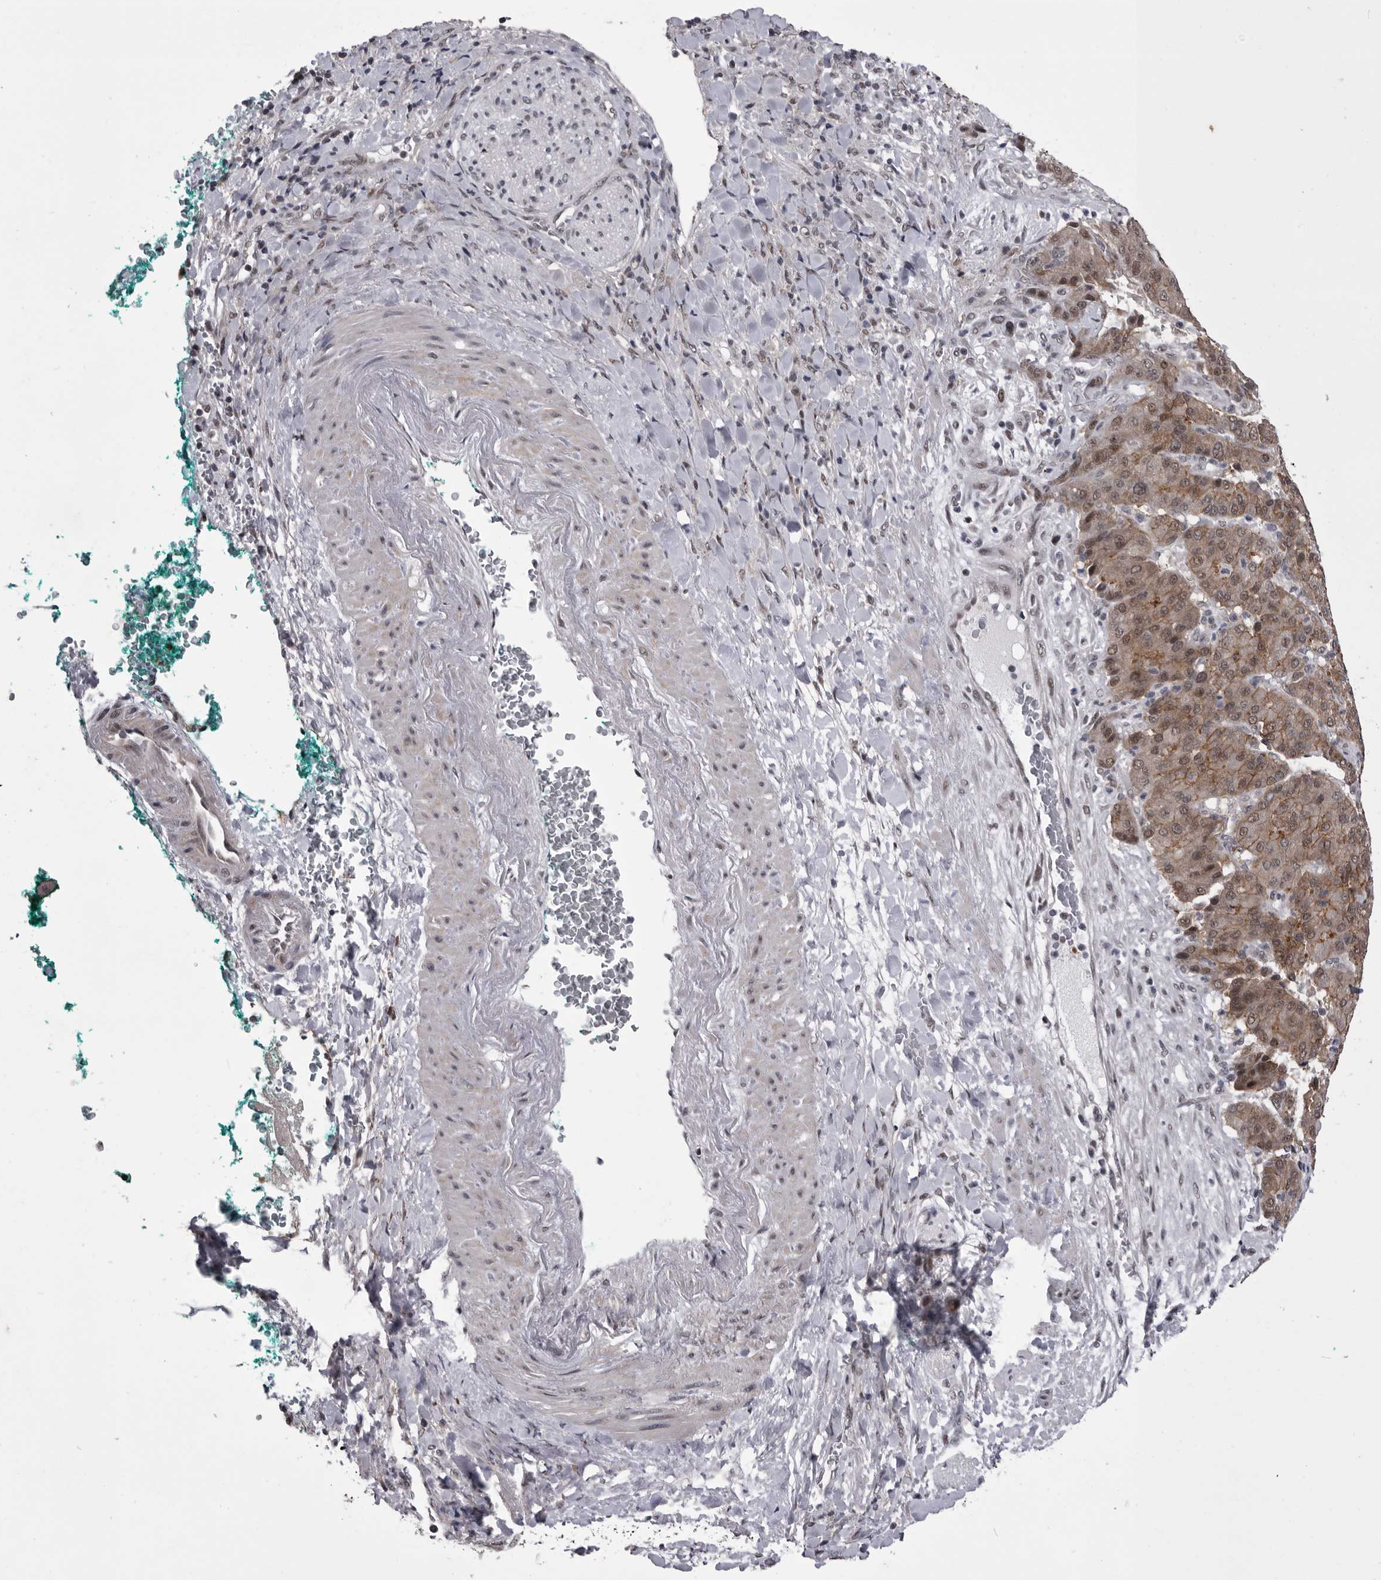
{"staining": {"intensity": "weak", "quantity": ">75%", "location": "cytoplasmic/membranous,nuclear"}, "tissue": "liver cancer", "cell_type": "Tumor cells", "image_type": "cancer", "snomed": [{"axis": "morphology", "description": "Carcinoma, Hepatocellular, NOS"}, {"axis": "topography", "description": "Liver"}], "caption": "The image demonstrates immunohistochemical staining of liver cancer (hepatocellular carcinoma). There is weak cytoplasmic/membranous and nuclear positivity is seen in about >75% of tumor cells.", "gene": "PRPF3", "patient": {"sex": "male", "age": 65}}